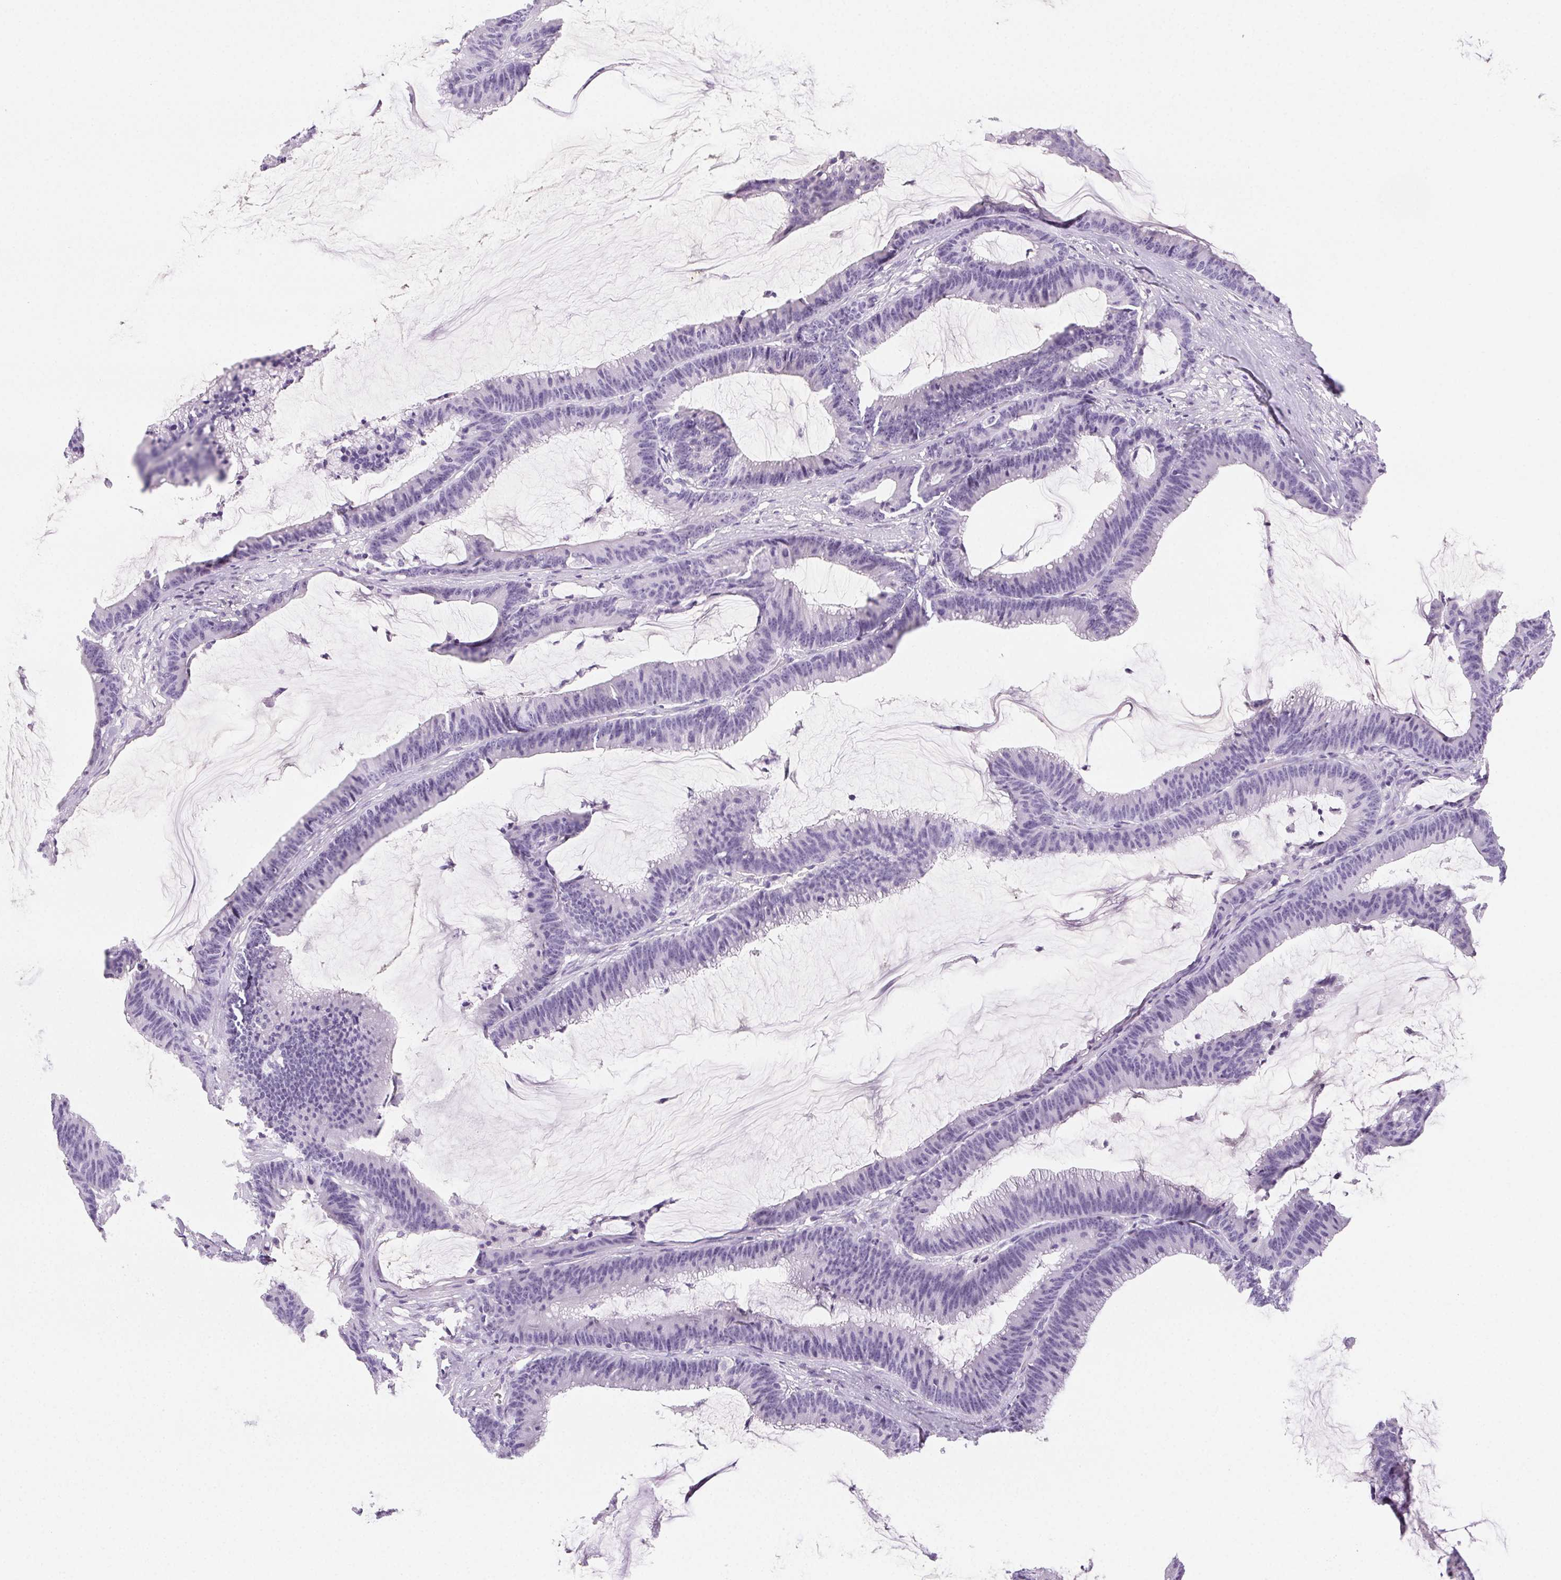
{"staining": {"intensity": "negative", "quantity": "none", "location": "none"}, "tissue": "colorectal cancer", "cell_type": "Tumor cells", "image_type": "cancer", "snomed": [{"axis": "morphology", "description": "Adenocarcinoma, NOS"}, {"axis": "topography", "description": "Colon"}], "caption": "Tumor cells are negative for brown protein staining in colorectal cancer (adenocarcinoma).", "gene": "BEND2", "patient": {"sex": "female", "age": 78}}